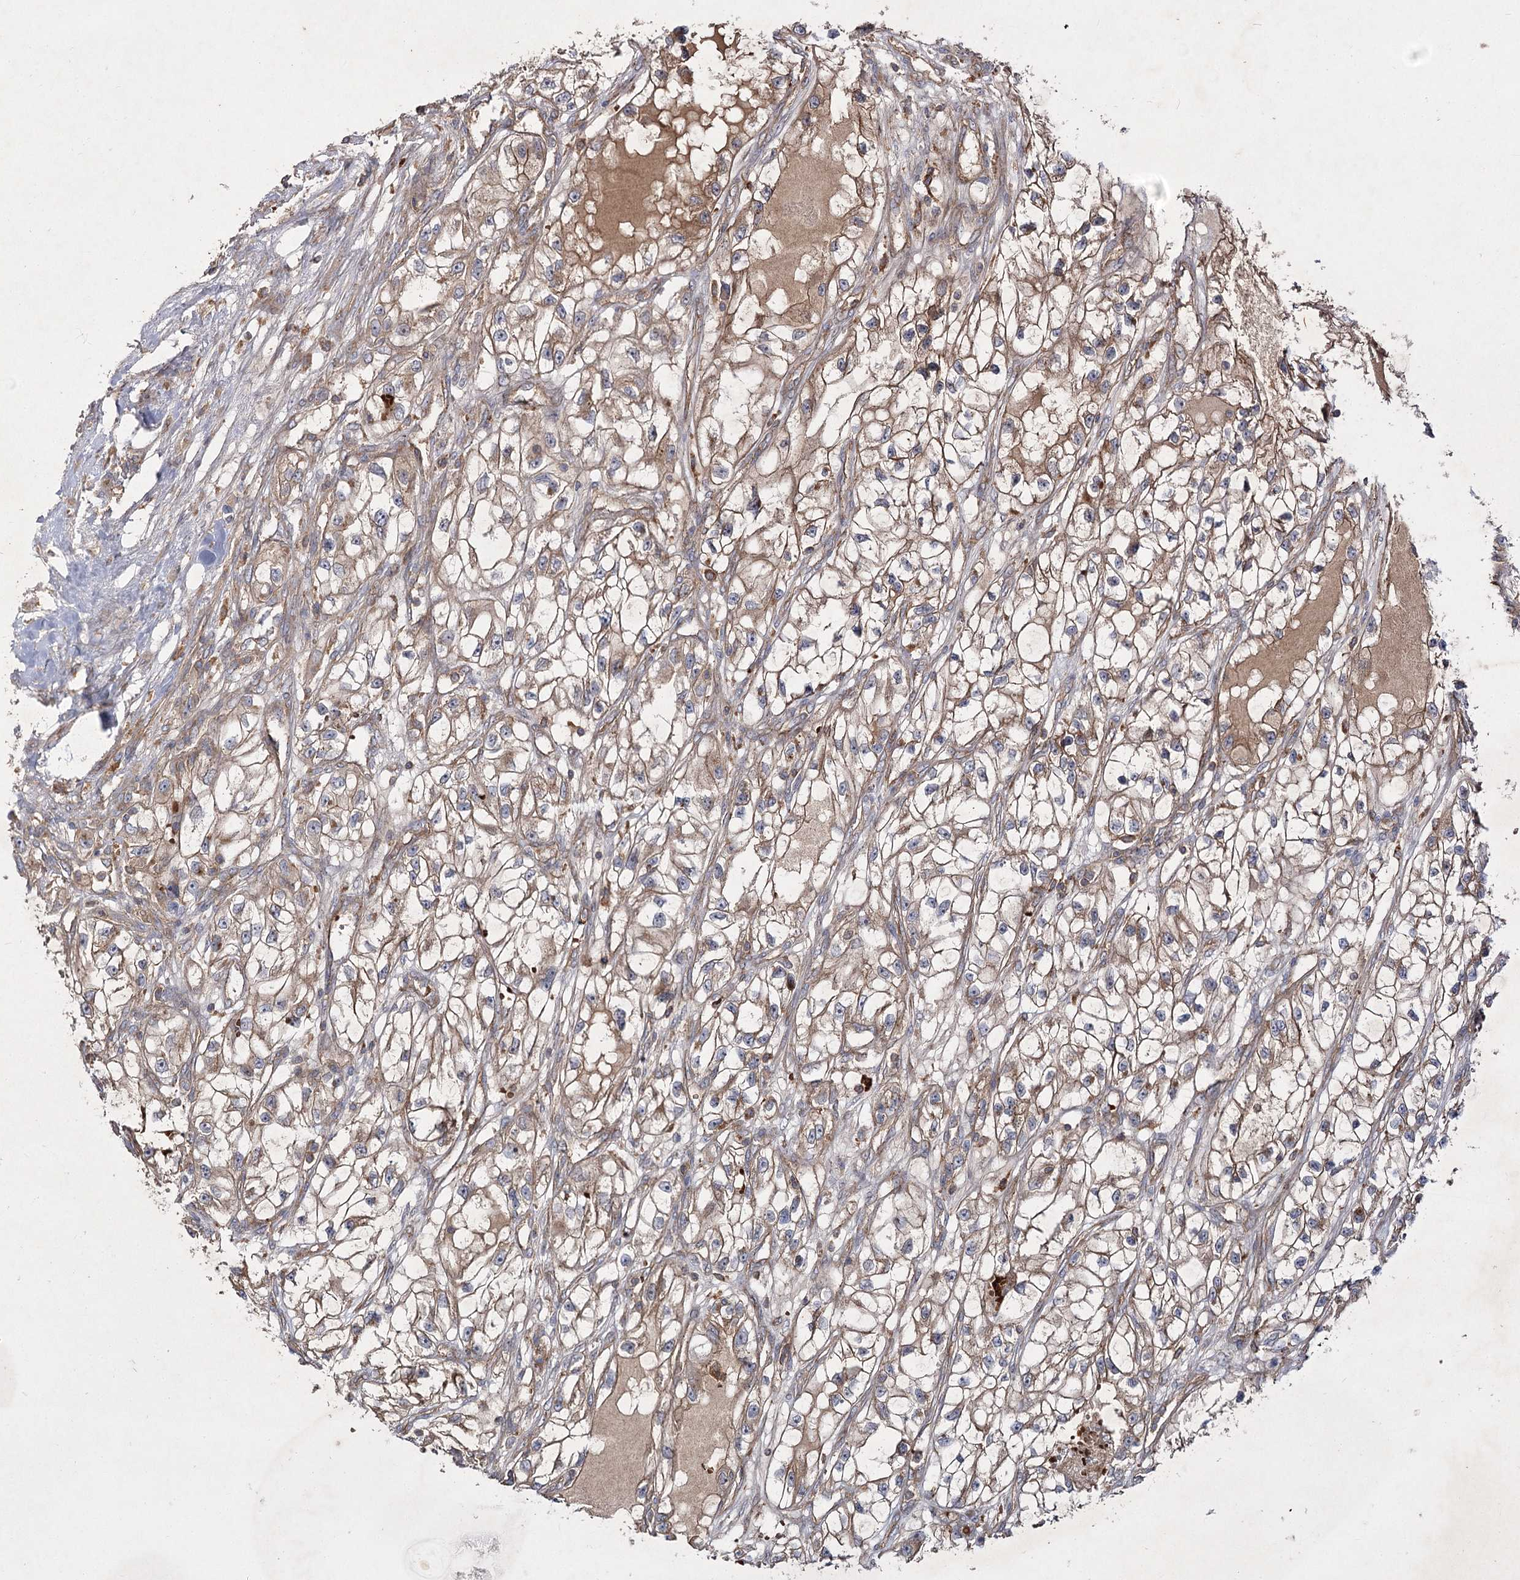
{"staining": {"intensity": "moderate", "quantity": ">75%", "location": "cytoplasmic/membranous"}, "tissue": "renal cancer", "cell_type": "Tumor cells", "image_type": "cancer", "snomed": [{"axis": "morphology", "description": "Adenocarcinoma, NOS"}, {"axis": "topography", "description": "Kidney"}], "caption": "Immunohistochemistry (IHC) image of renal cancer (adenocarcinoma) stained for a protein (brown), which demonstrates medium levels of moderate cytoplasmic/membranous staining in approximately >75% of tumor cells.", "gene": "KIAA0825", "patient": {"sex": "female", "age": 57}}